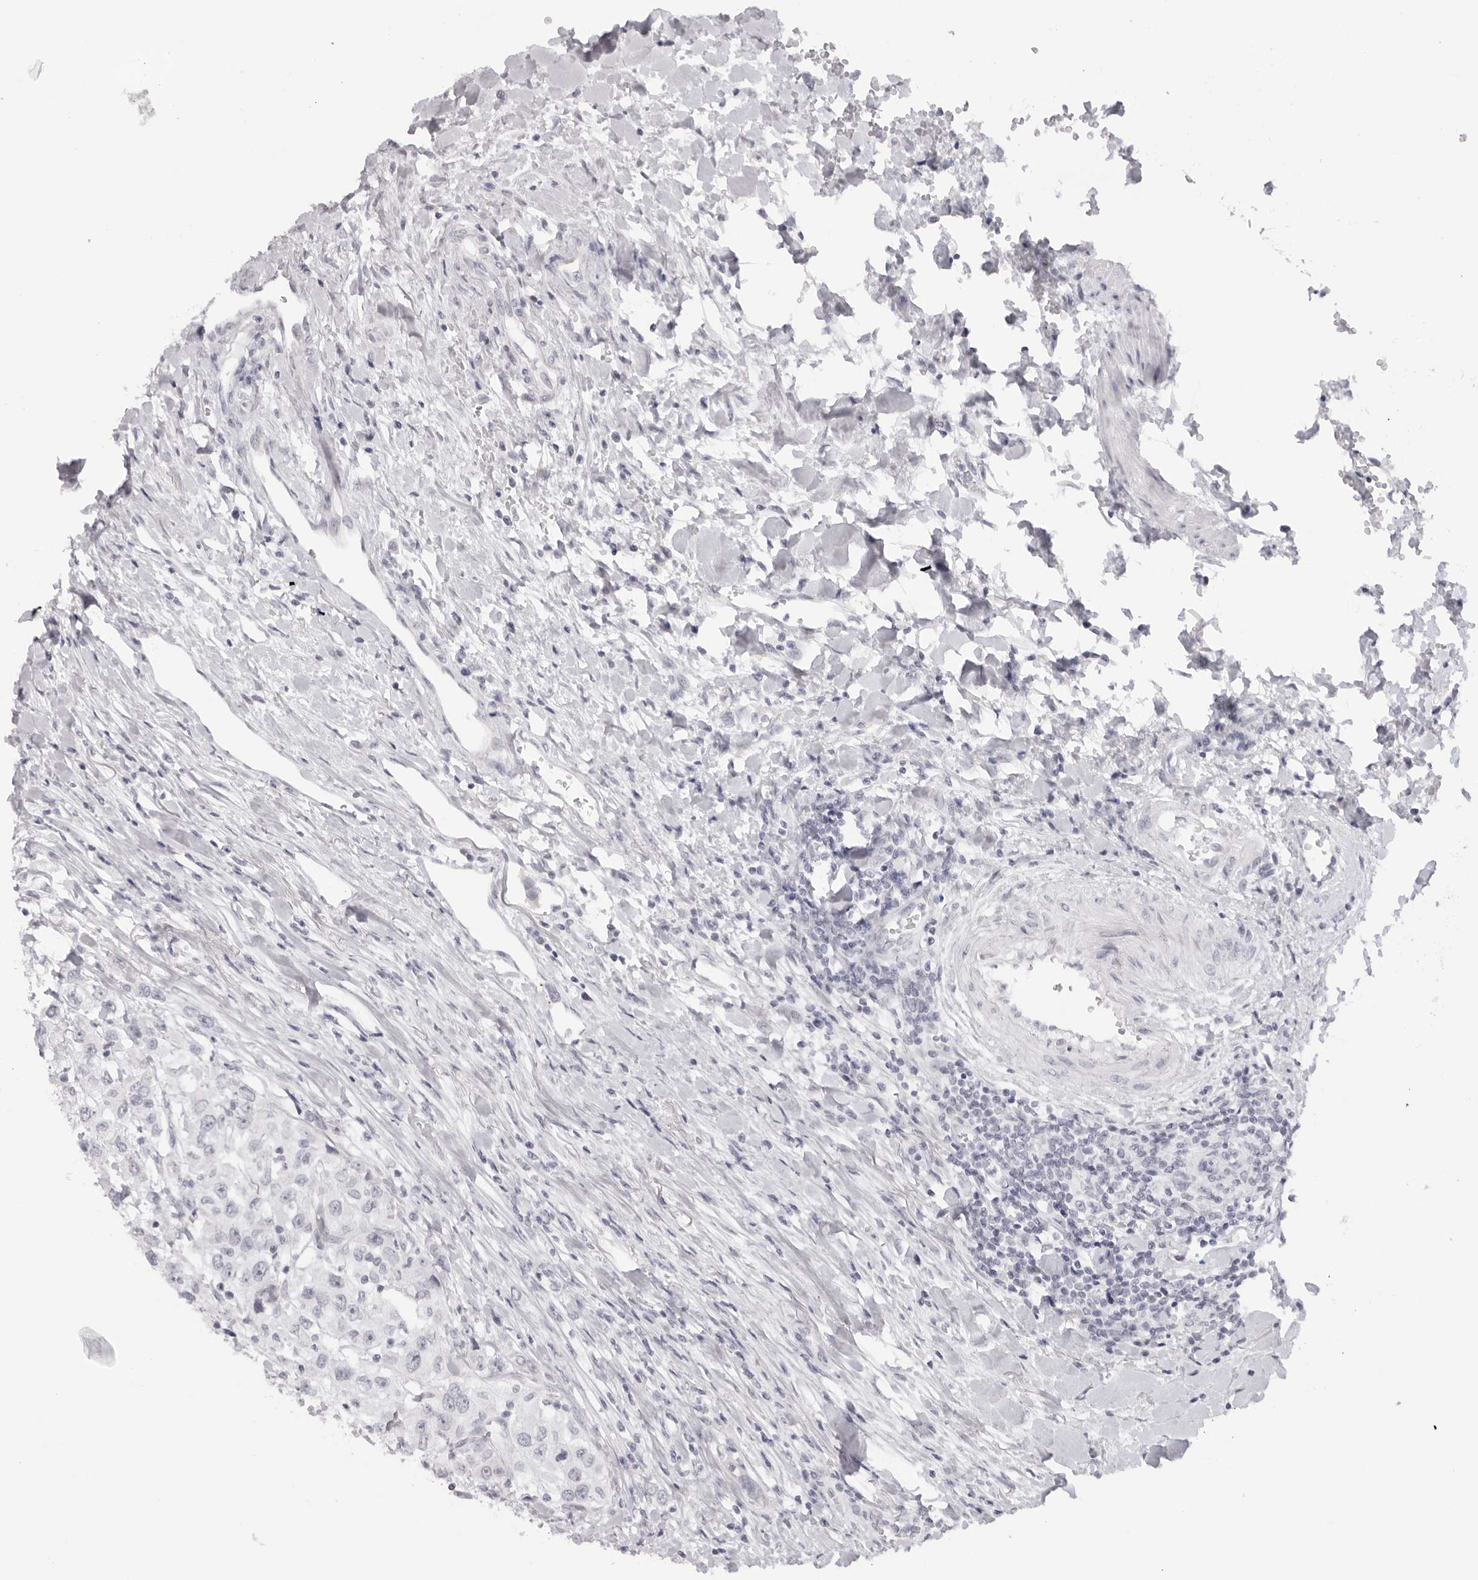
{"staining": {"intensity": "negative", "quantity": "none", "location": "none"}, "tissue": "urothelial cancer", "cell_type": "Tumor cells", "image_type": "cancer", "snomed": [{"axis": "morphology", "description": "Urothelial carcinoma, High grade"}, {"axis": "topography", "description": "Urinary bladder"}], "caption": "This photomicrograph is of high-grade urothelial carcinoma stained with IHC to label a protein in brown with the nuclei are counter-stained blue. There is no staining in tumor cells.", "gene": "KLK12", "patient": {"sex": "female", "age": 80}}